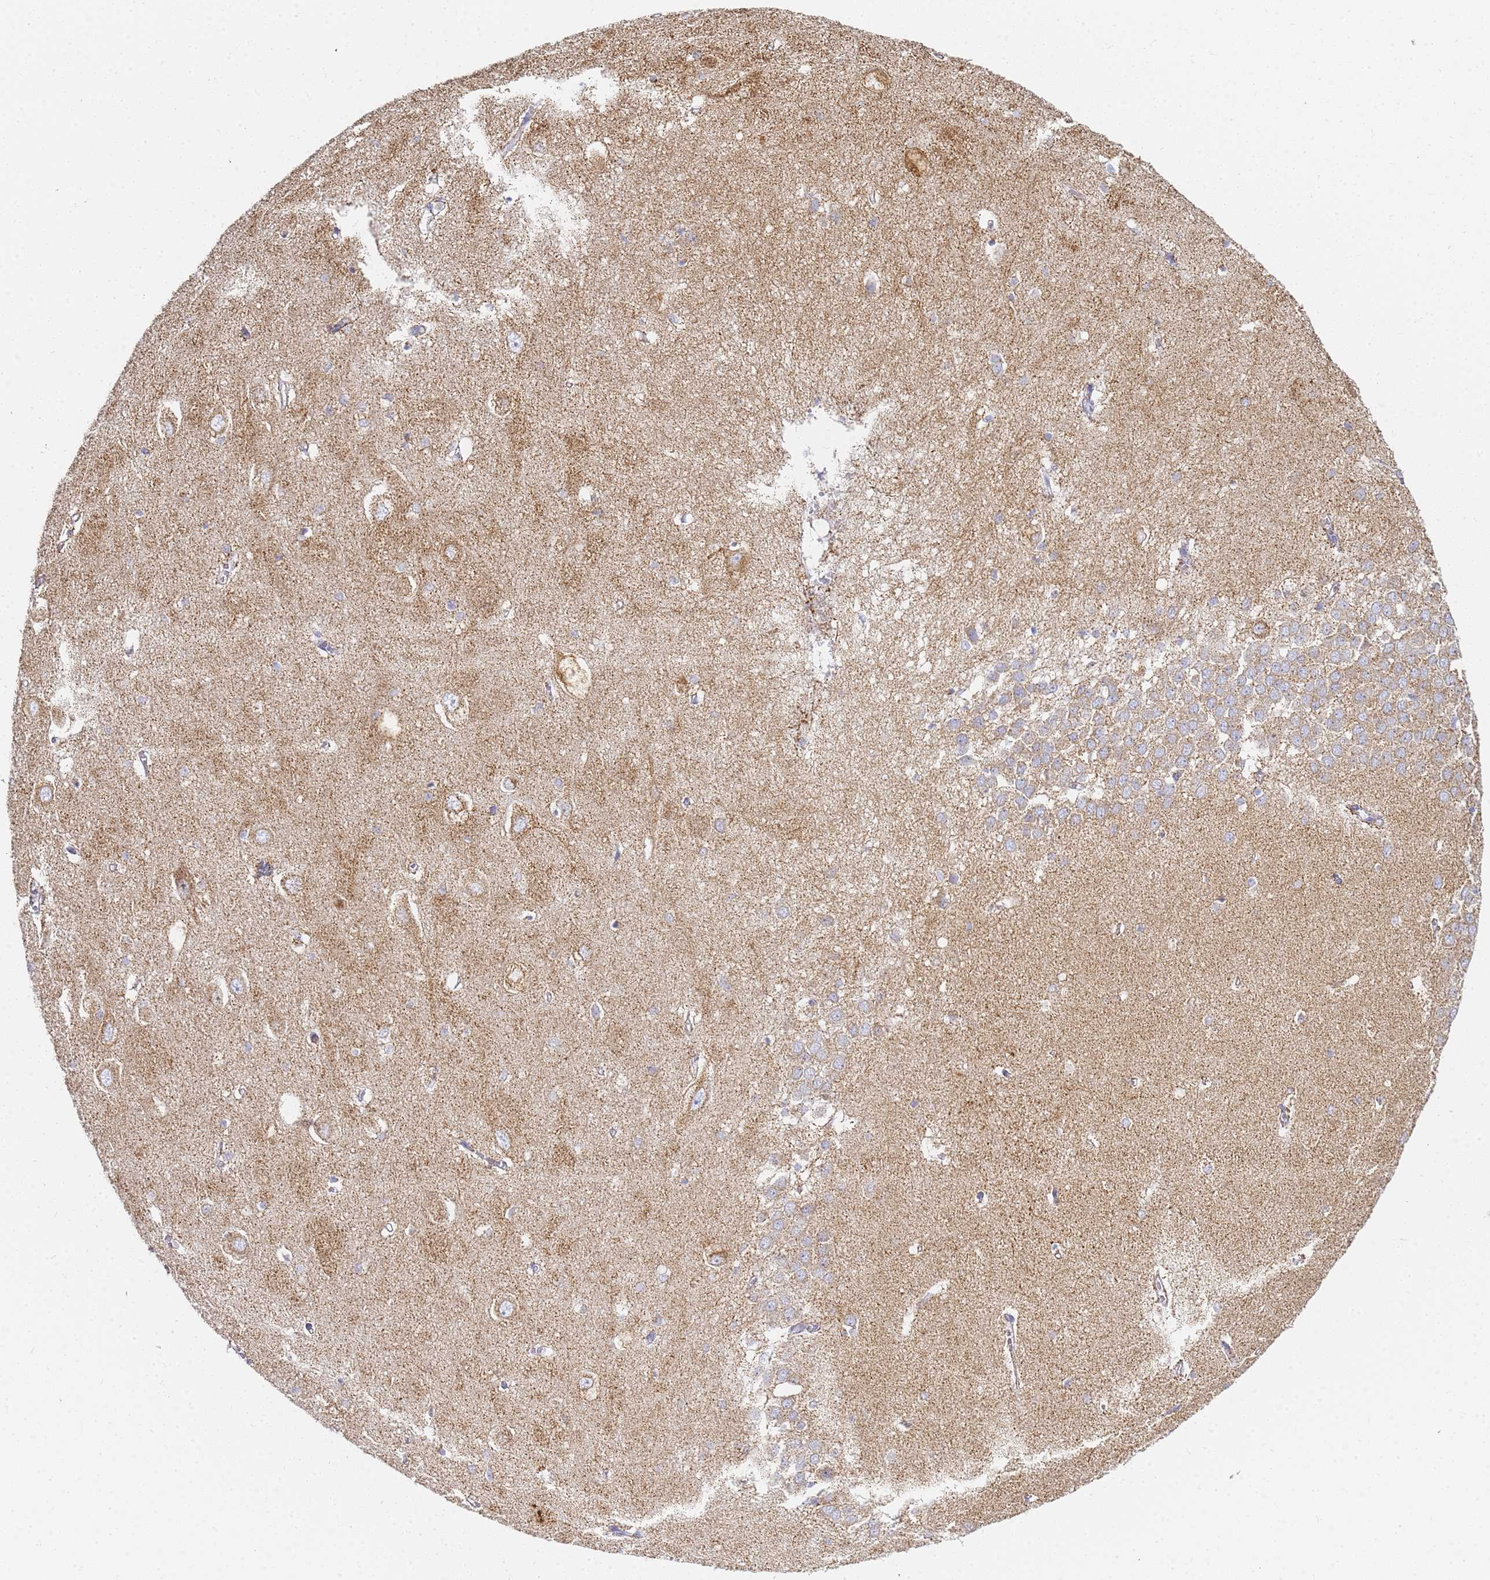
{"staining": {"intensity": "weak", "quantity": "25%-75%", "location": "cytoplasmic/membranous"}, "tissue": "hippocampus", "cell_type": "Glial cells", "image_type": "normal", "snomed": [{"axis": "morphology", "description": "Normal tissue, NOS"}, {"axis": "topography", "description": "Hippocampus"}], "caption": "Immunohistochemical staining of unremarkable human hippocampus reveals 25%-75% levels of weak cytoplasmic/membranous protein staining in about 25%-75% of glial cells.", "gene": "CNIH4", "patient": {"sex": "female", "age": 64}}